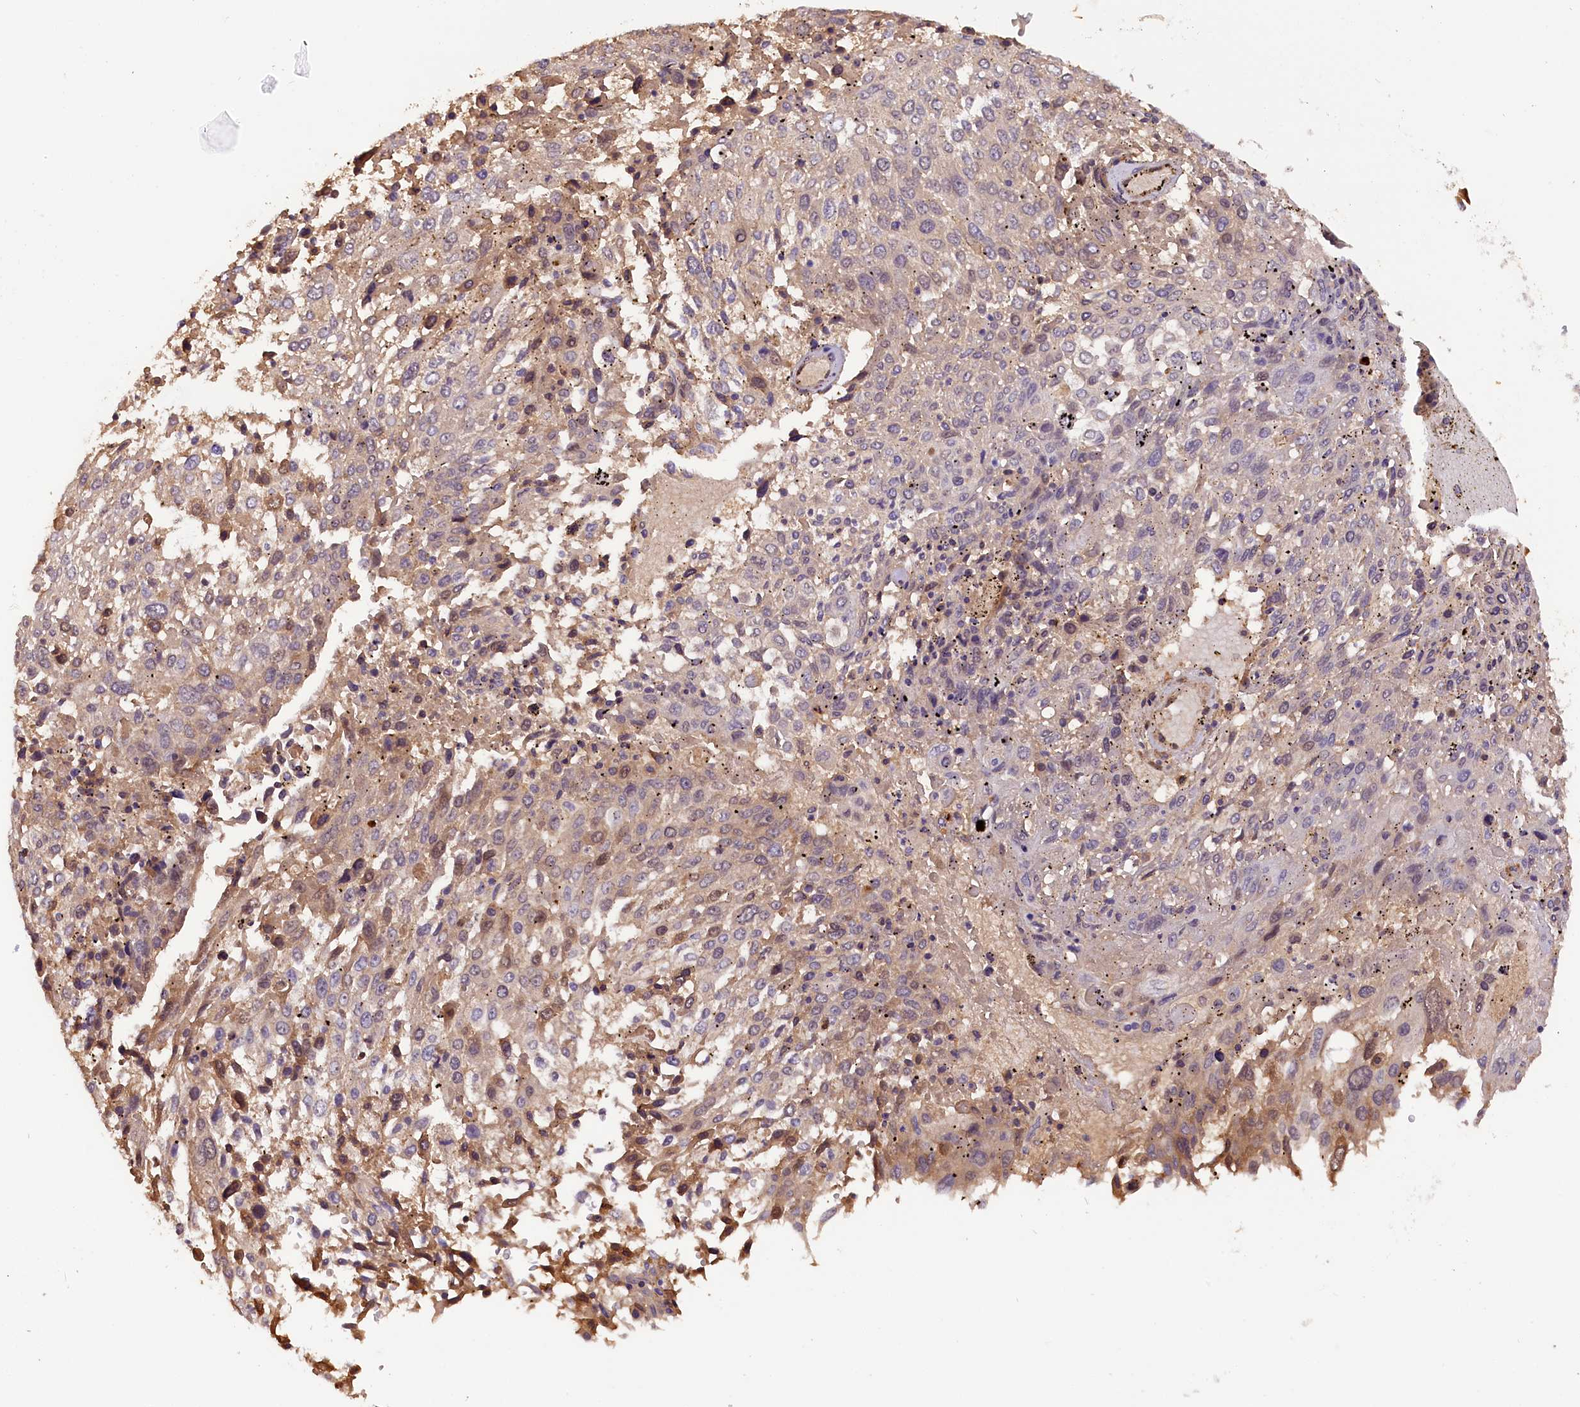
{"staining": {"intensity": "moderate", "quantity": "<25%", "location": "cytoplasmic/membranous"}, "tissue": "lung cancer", "cell_type": "Tumor cells", "image_type": "cancer", "snomed": [{"axis": "morphology", "description": "Squamous cell carcinoma, NOS"}, {"axis": "topography", "description": "Lung"}], "caption": "Immunohistochemistry histopathology image of lung cancer stained for a protein (brown), which exhibits low levels of moderate cytoplasmic/membranous staining in about <25% of tumor cells.", "gene": "SETD6", "patient": {"sex": "male", "age": 65}}